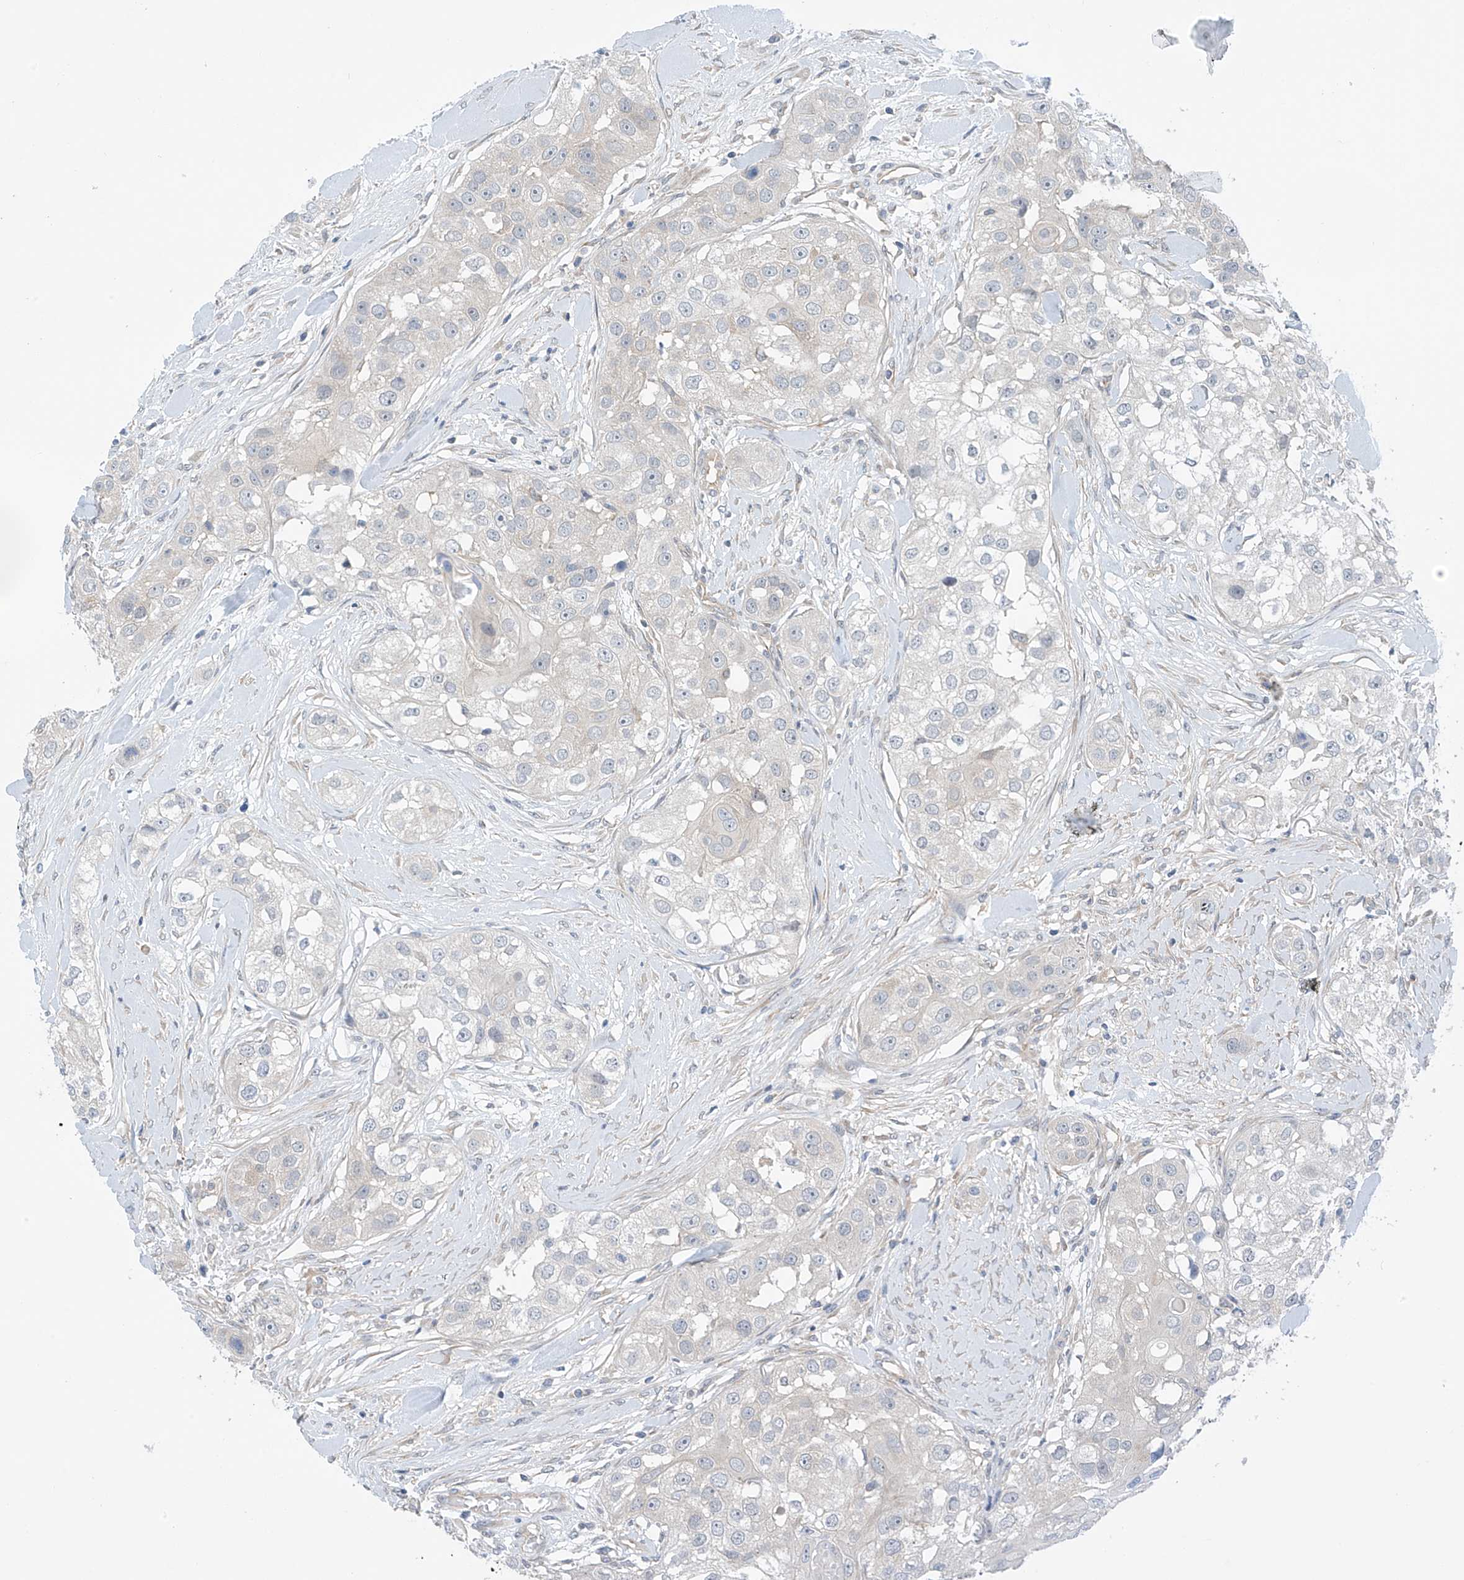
{"staining": {"intensity": "negative", "quantity": "none", "location": "none"}, "tissue": "head and neck cancer", "cell_type": "Tumor cells", "image_type": "cancer", "snomed": [{"axis": "morphology", "description": "Normal tissue, NOS"}, {"axis": "morphology", "description": "Squamous cell carcinoma, NOS"}, {"axis": "topography", "description": "Skeletal muscle"}, {"axis": "topography", "description": "Head-Neck"}], "caption": "An immunohistochemistry photomicrograph of squamous cell carcinoma (head and neck) is shown. There is no staining in tumor cells of squamous cell carcinoma (head and neck).", "gene": "REPS1", "patient": {"sex": "male", "age": 51}}